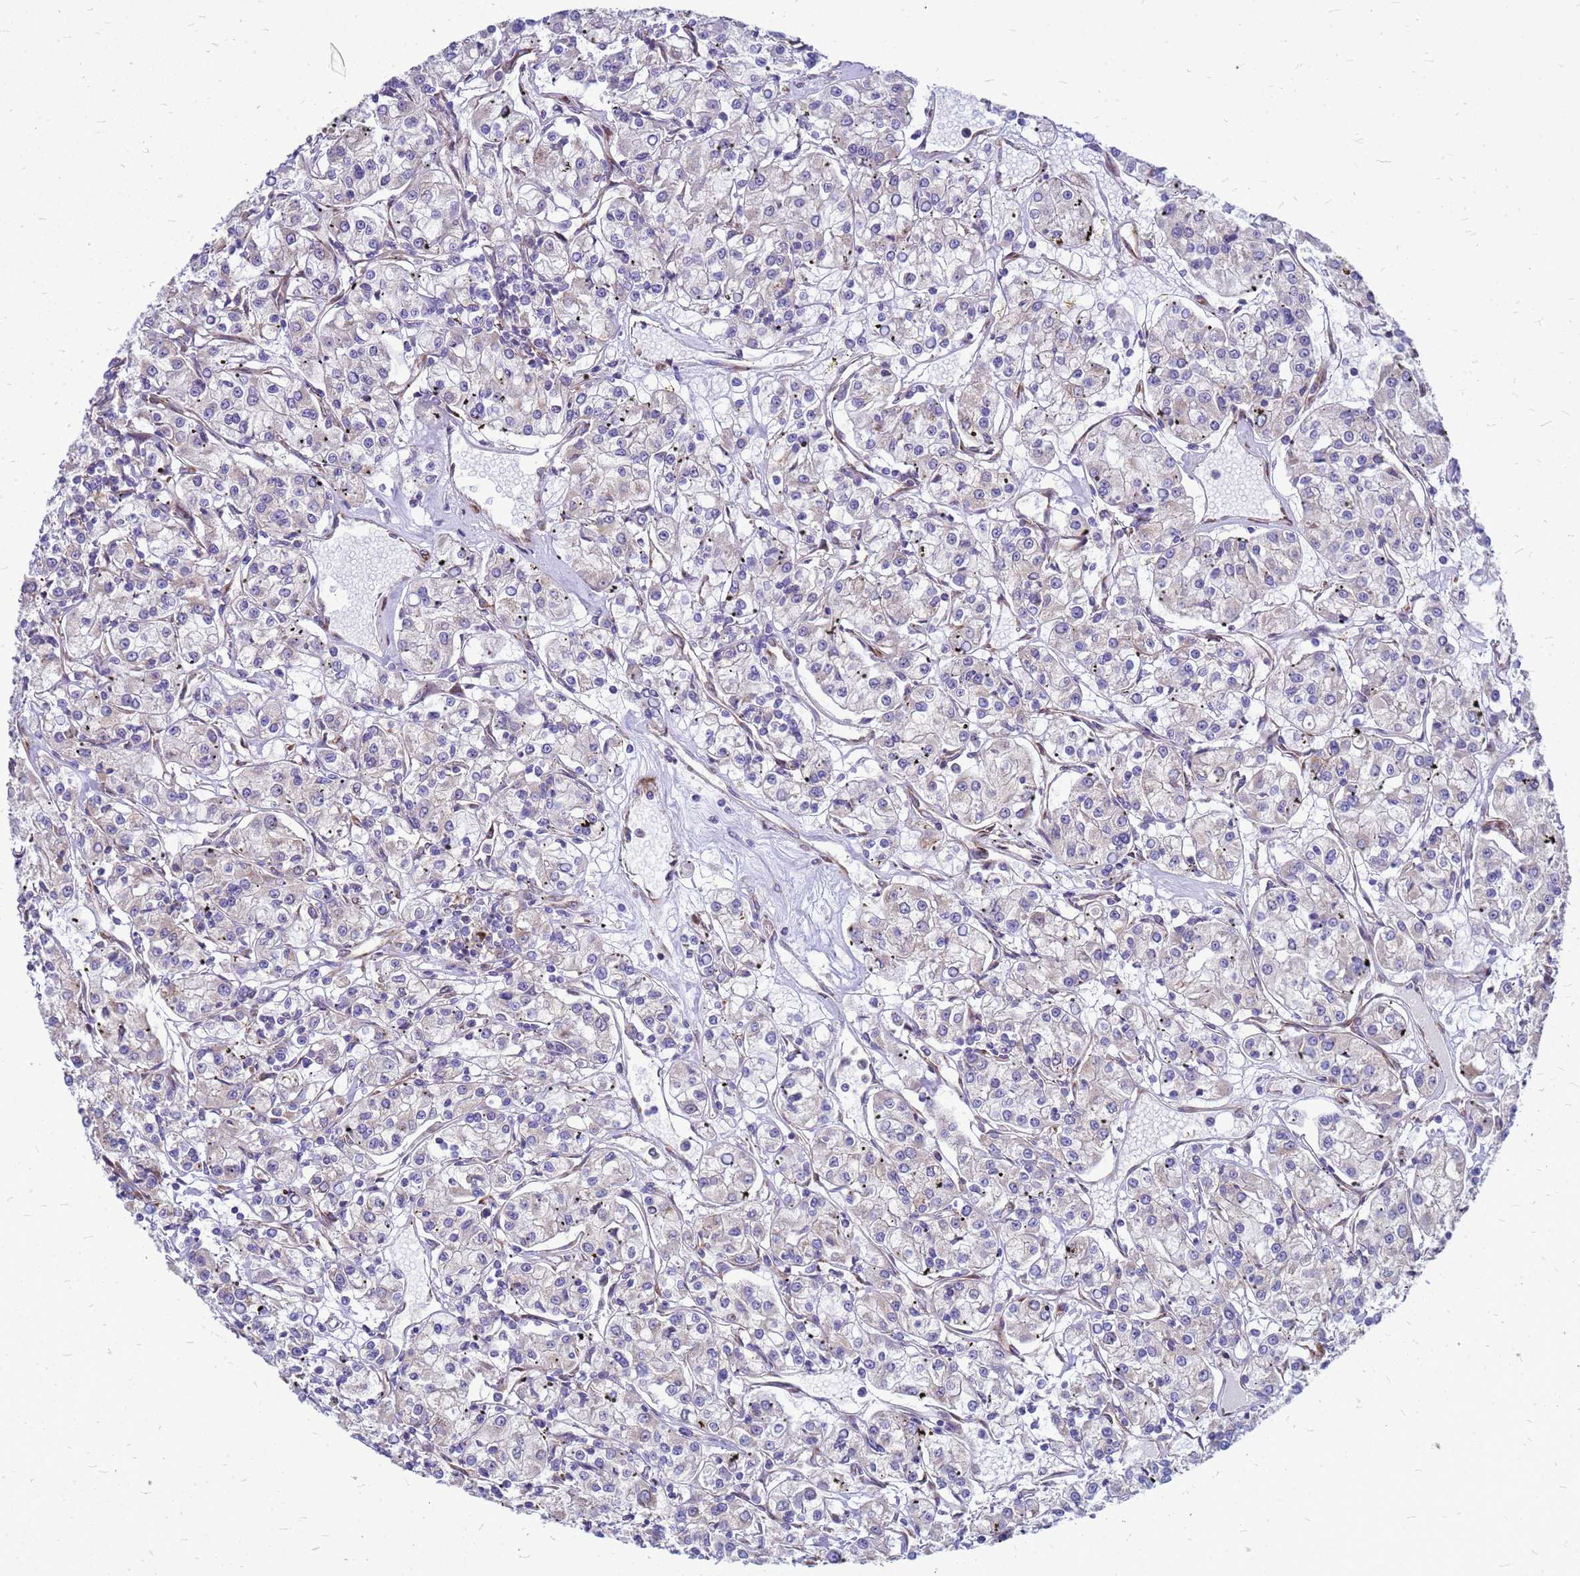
{"staining": {"intensity": "negative", "quantity": "none", "location": "none"}, "tissue": "renal cancer", "cell_type": "Tumor cells", "image_type": "cancer", "snomed": [{"axis": "morphology", "description": "Adenocarcinoma, NOS"}, {"axis": "topography", "description": "Kidney"}], "caption": "An IHC image of renal cancer (adenocarcinoma) is shown. There is no staining in tumor cells of renal cancer (adenocarcinoma). Nuclei are stained in blue.", "gene": "FSTL4", "patient": {"sex": "female", "age": 59}}